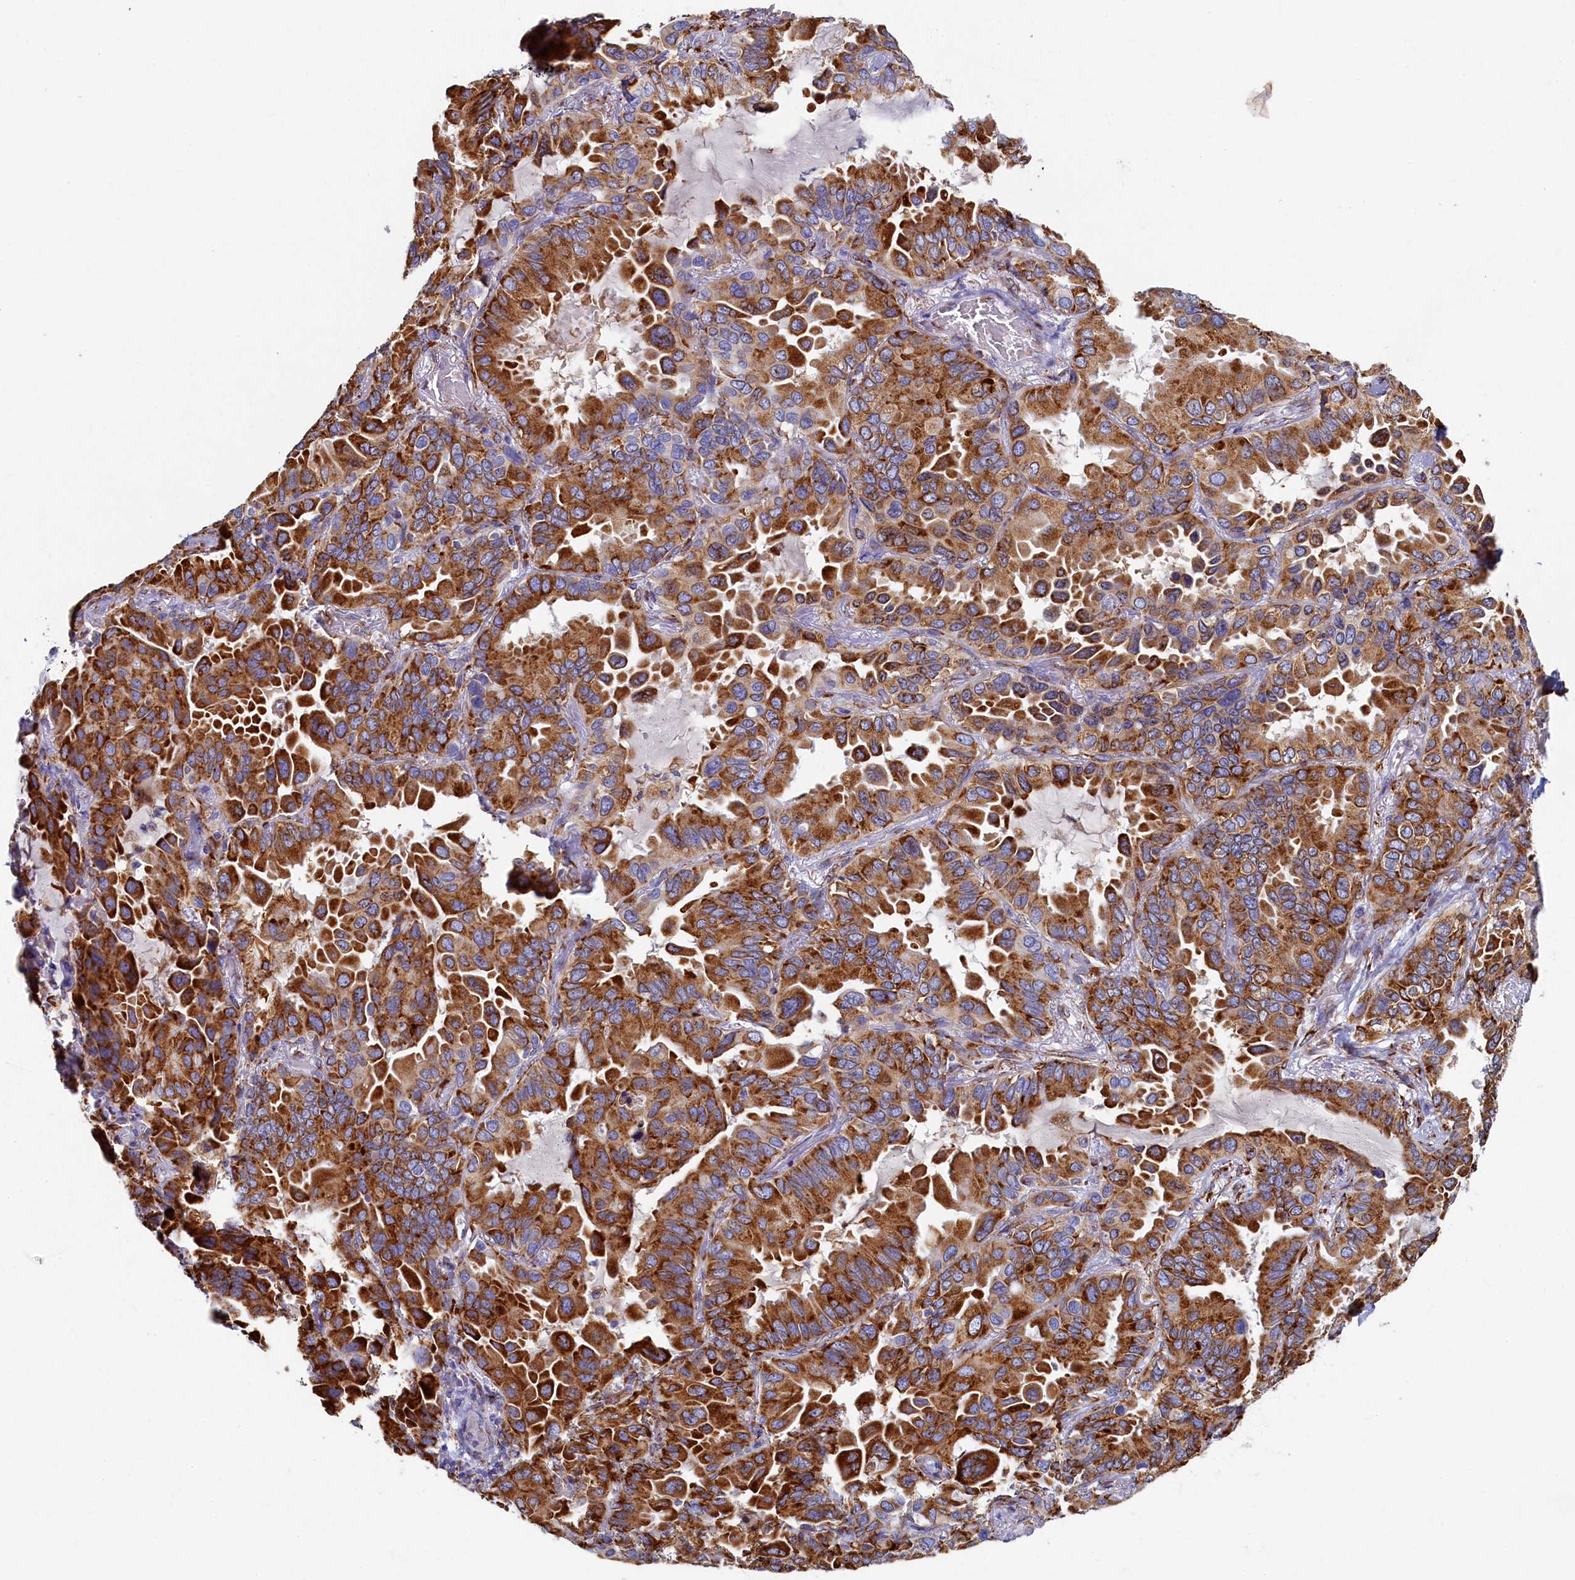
{"staining": {"intensity": "strong", "quantity": ">75%", "location": "cytoplasmic/membranous"}, "tissue": "lung cancer", "cell_type": "Tumor cells", "image_type": "cancer", "snomed": [{"axis": "morphology", "description": "Adenocarcinoma, NOS"}, {"axis": "topography", "description": "Lung"}], "caption": "Strong cytoplasmic/membranous protein positivity is seen in about >75% of tumor cells in lung cancer (adenocarcinoma).", "gene": "TMEM18", "patient": {"sex": "male", "age": 64}}